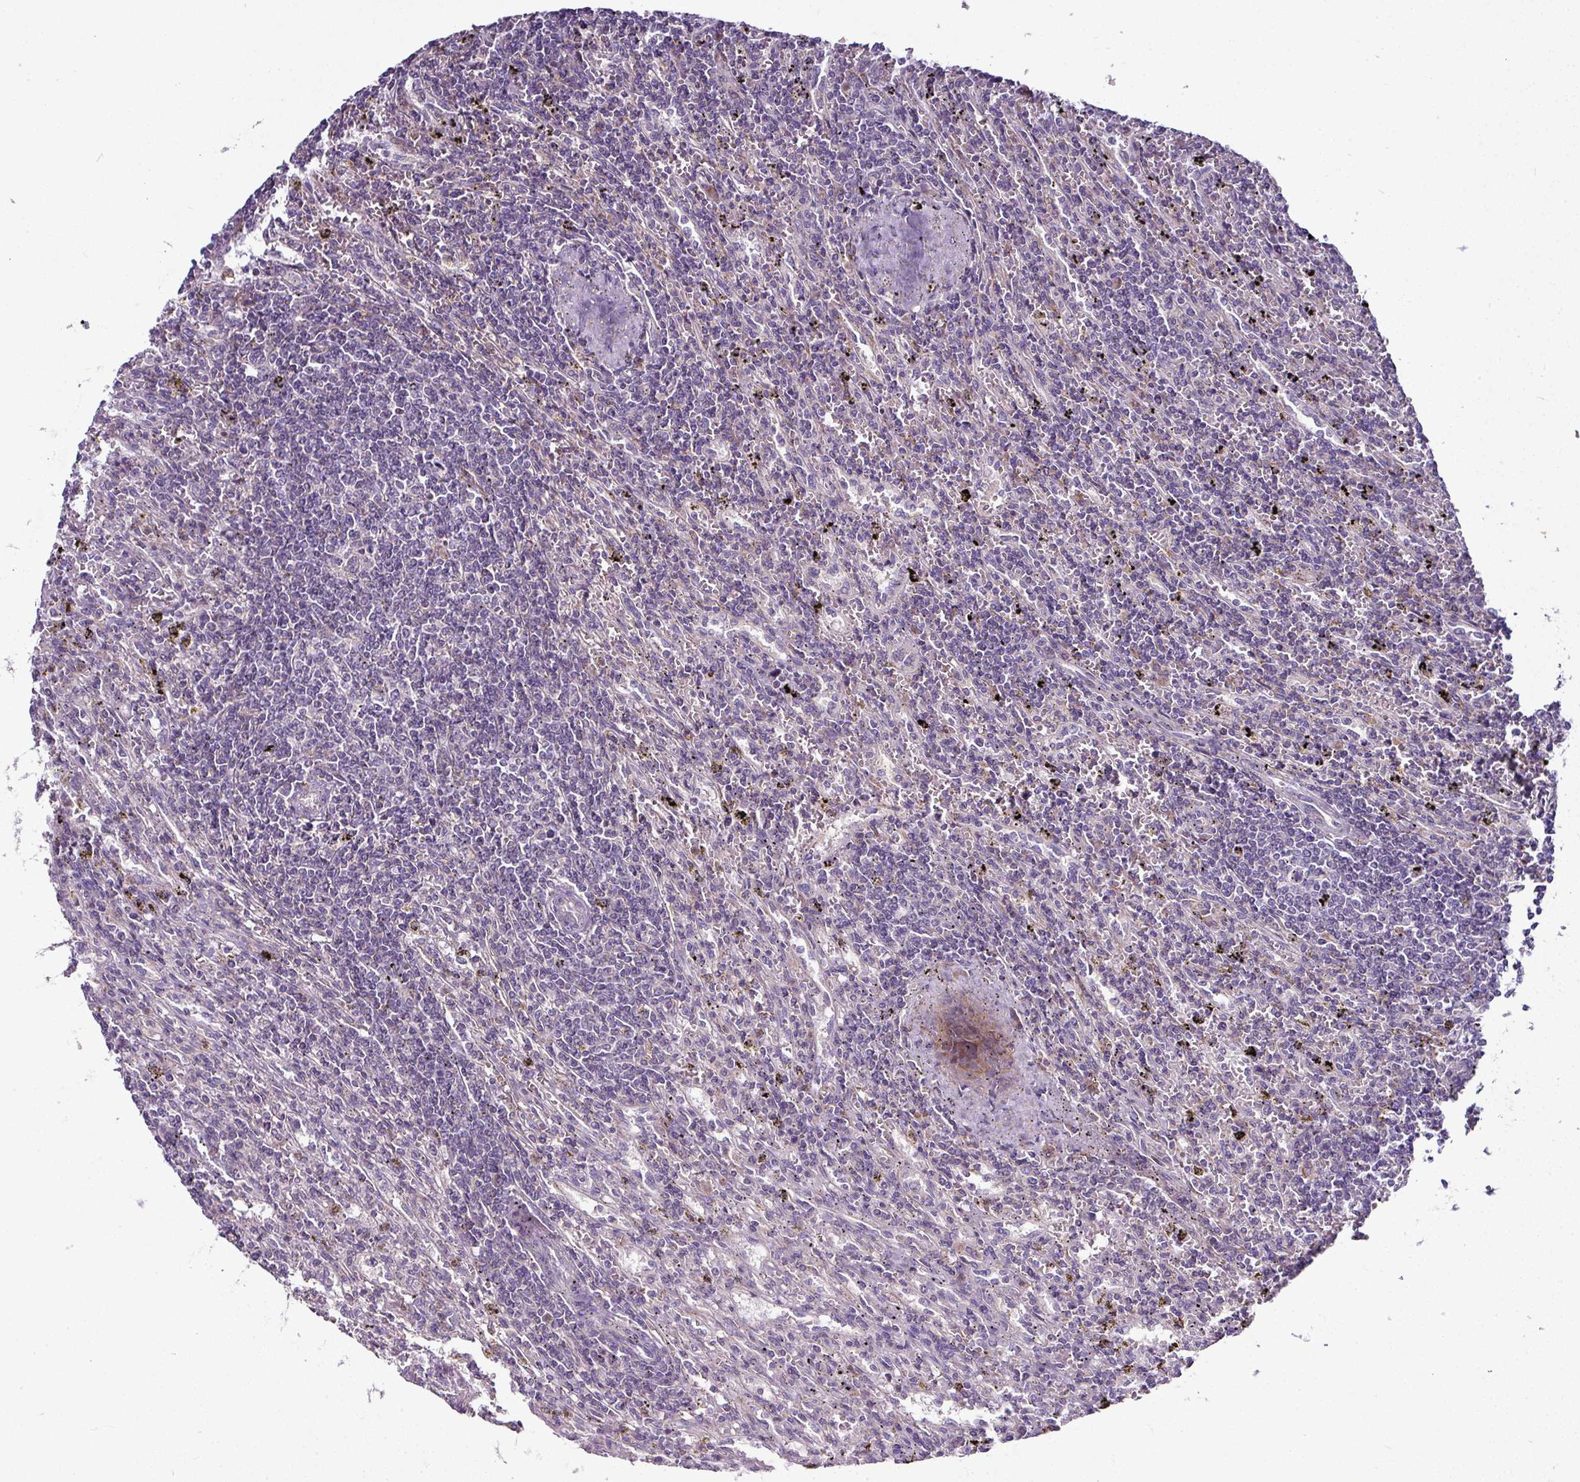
{"staining": {"intensity": "negative", "quantity": "none", "location": "none"}, "tissue": "lymphoma", "cell_type": "Tumor cells", "image_type": "cancer", "snomed": [{"axis": "morphology", "description": "Malignant lymphoma, non-Hodgkin's type, Low grade"}, {"axis": "topography", "description": "Spleen"}], "caption": "This image is of lymphoma stained with IHC to label a protein in brown with the nuclei are counter-stained blue. There is no staining in tumor cells. The staining was performed using DAB (3,3'-diaminobenzidine) to visualize the protein expression in brown, while the nuclei were stained in blue with hematoxylin (Magnification: 20x).", "gene": "GAN", "patient": {"sex": "male", "age": 76}}